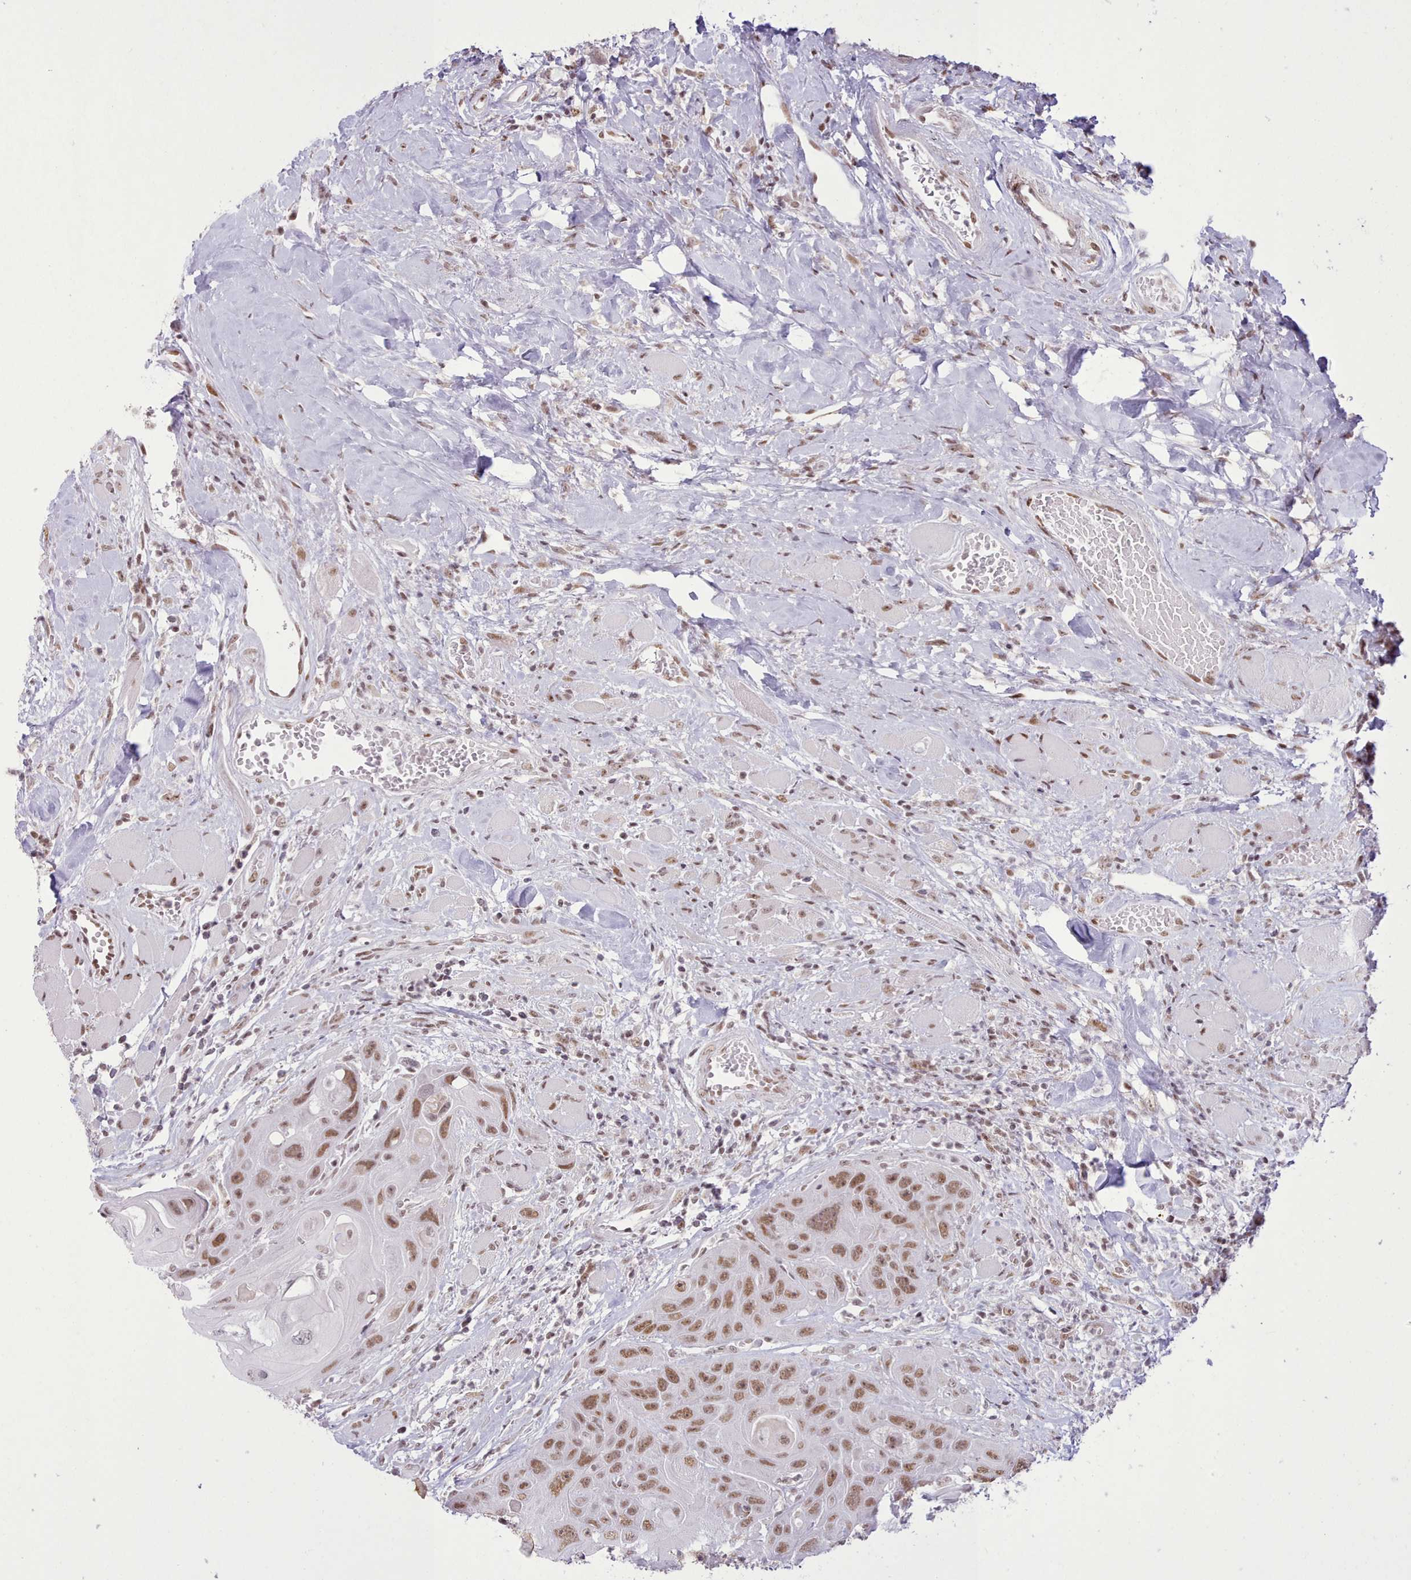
{"staining": {"intensity": "moderate", "quantity": ">75%", "location": "nuclear"}, "tissue": "head and neck cancer", "cell_type": "Tumor cells", "image_type": "cancer", "snomed": [{"axis": "morphology", "description": "Squamous cell carcinoma, NOS"}, {"axis": "topography", "description": "Head-Neck"}], "caption": "Approximately >75% of tumor cells in head and neck cancer display moderate nuclear protein positivity as visualized by brown immunohistochemical staining.", "gene": "TAF15", "patient": {"sex": "female", "age": 59}}